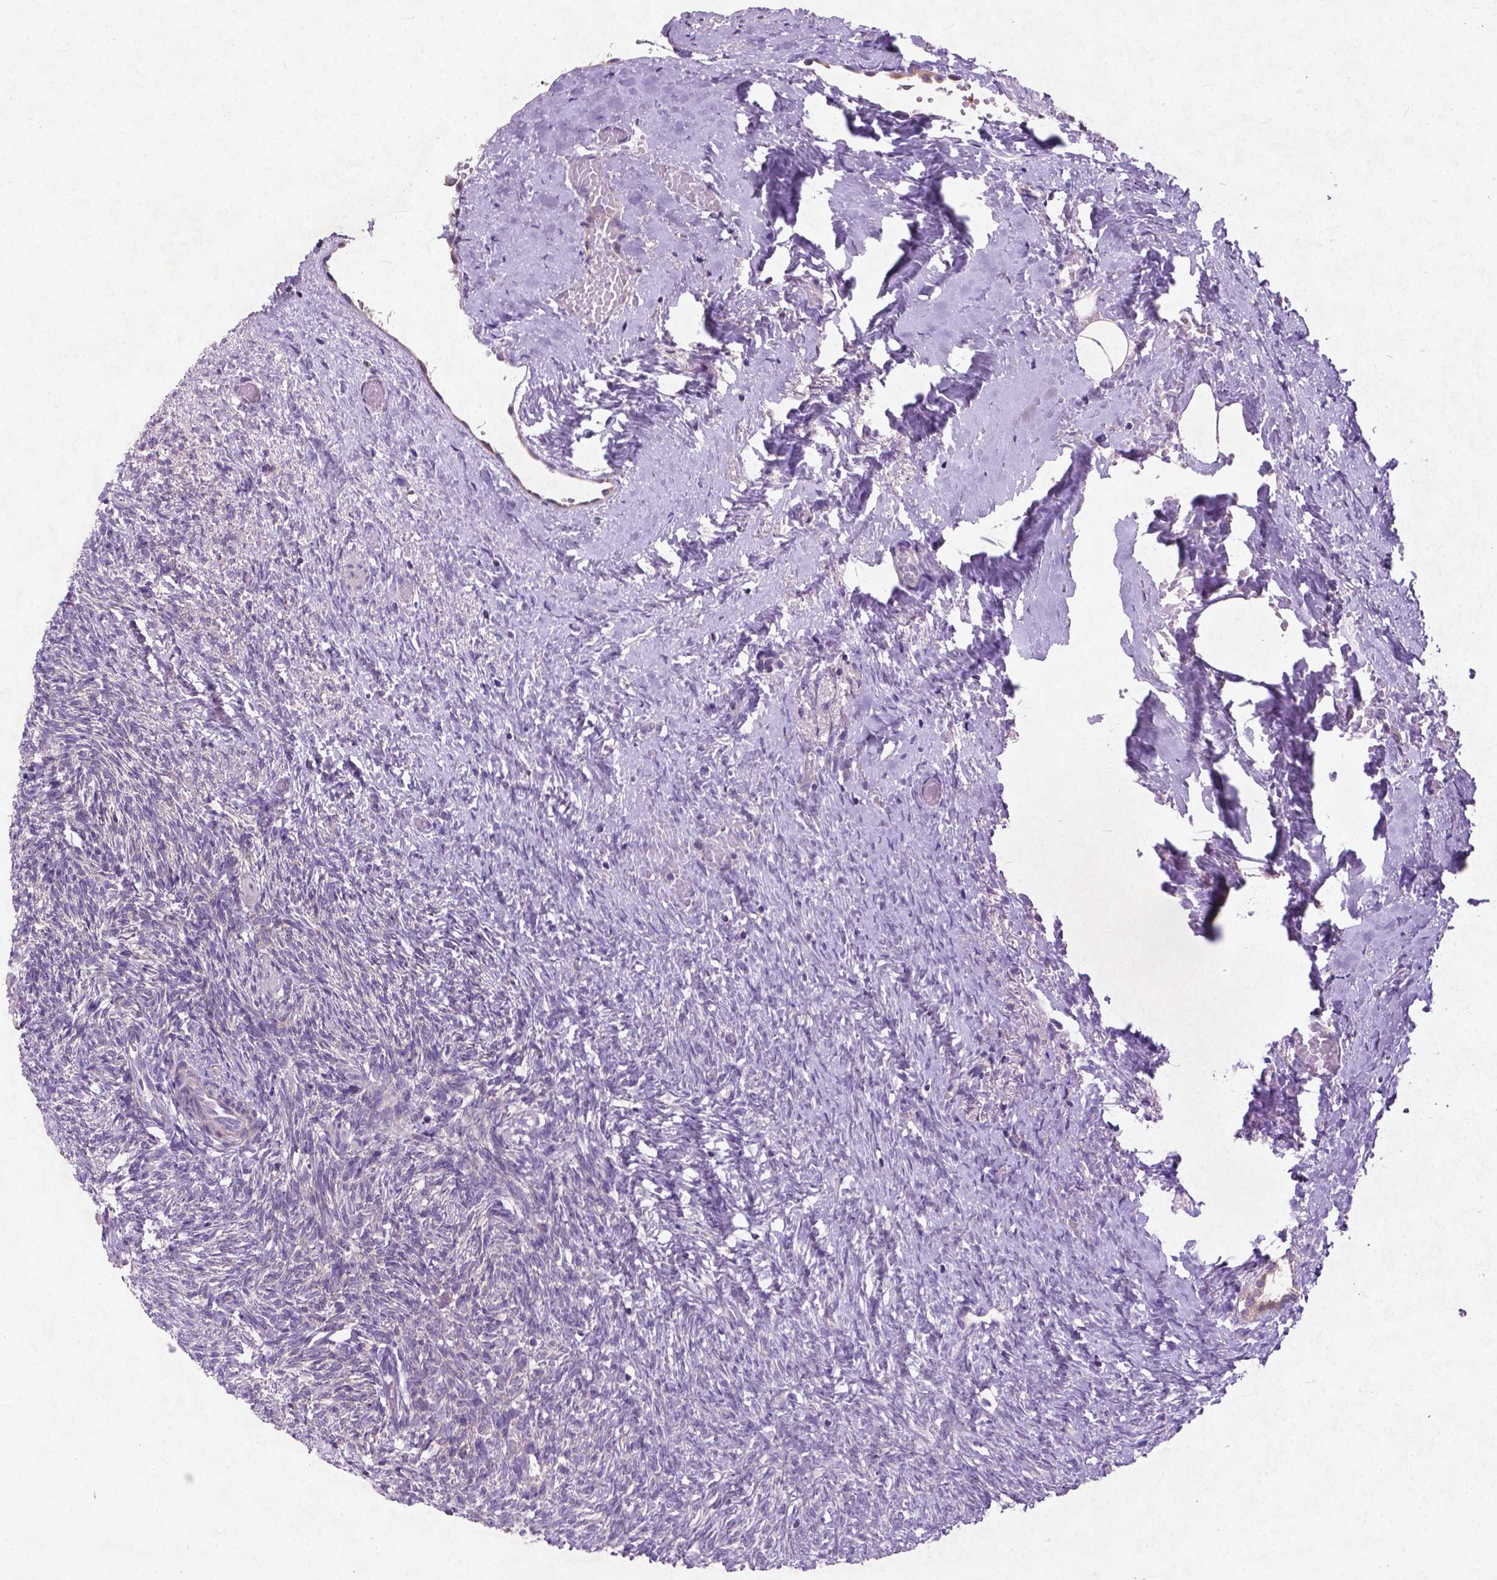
{"staining": {"intensity": "negative", "quantity": "none", "location": "none"}, "tissue": "ovary", "cell_type": "Ovarian stroma cells", "image_type": "normal", "snomed": [{"axis": "morphology", "description": "Normal tissue, NOS"}, {"axis": "topography", "description": "Ovary"}], "caption": "The IHC photomicrograph has no significant expression in ovarian stroma cells of ovary. The staining is performed using DAB (3,3'-diaminobenzidine) brown chromogen with nuclei counter-stained in using hematoxylin.", "gene": "ATG4D", "patient": {"sex": "female", "age": 46}}